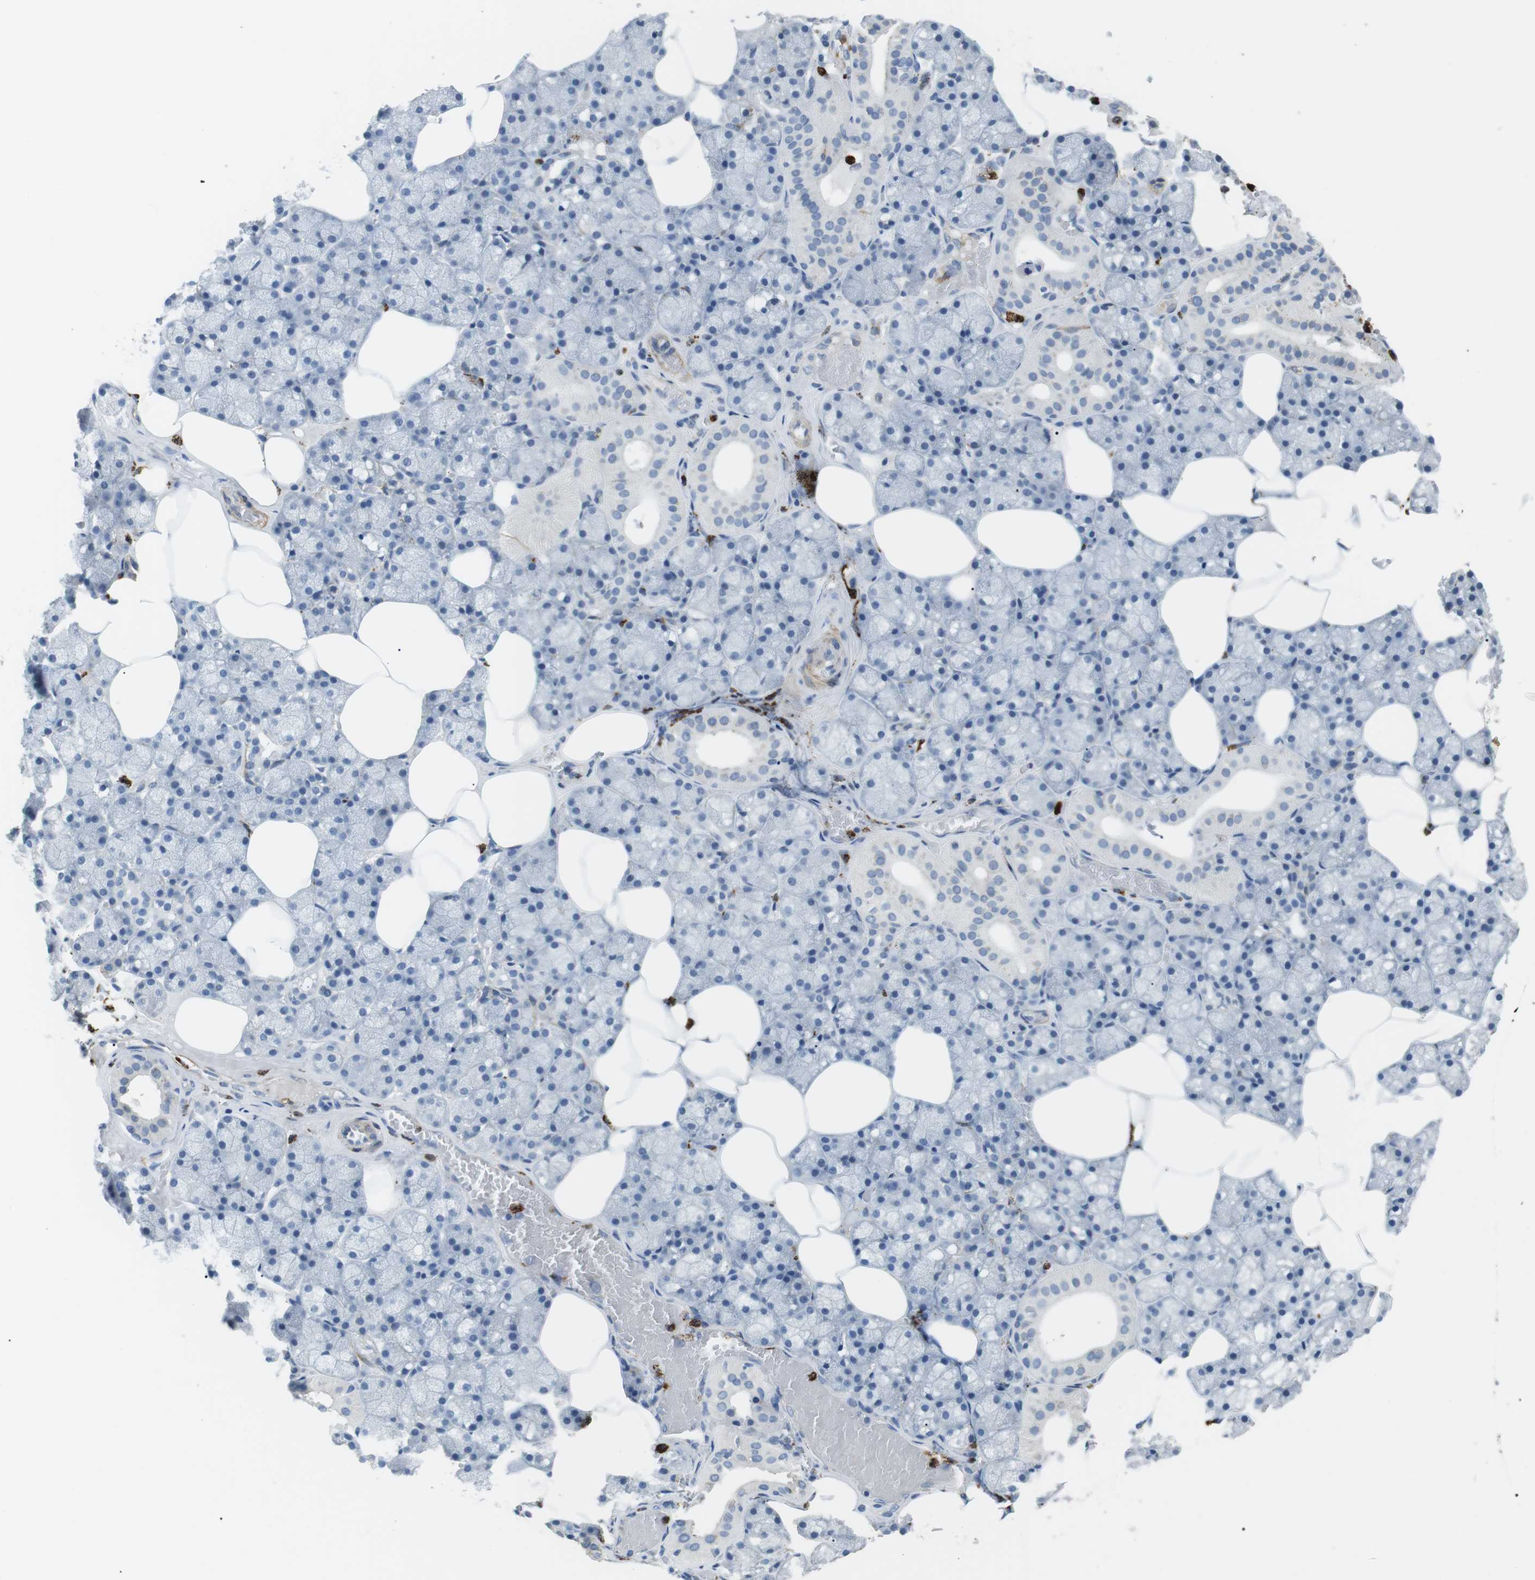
{"staining": {"intensity": "weak", "quantity": "<25%", "location": "cytoplasmic/membranous"}, "tissue": "salivary gland", "cell_type": "Glandular cells", "image_type": "normal", "snomed": [{"axis": "morphology", "description": "Normal tissue, NOS"}, {"axis": "topography", "description": "Salivary gland"}], "caption": "This is a photomicrograph of IHC staining of unremarkable salivary gland, which shows no staining in glandular cells. (DAB (3,3'-diaminobenzidine) immunohistochemistry (IHC) visualized using brightfield microscopy, high magnification).", "gene": "GZMM", "patient": {"sex": "male", "age": 62}}